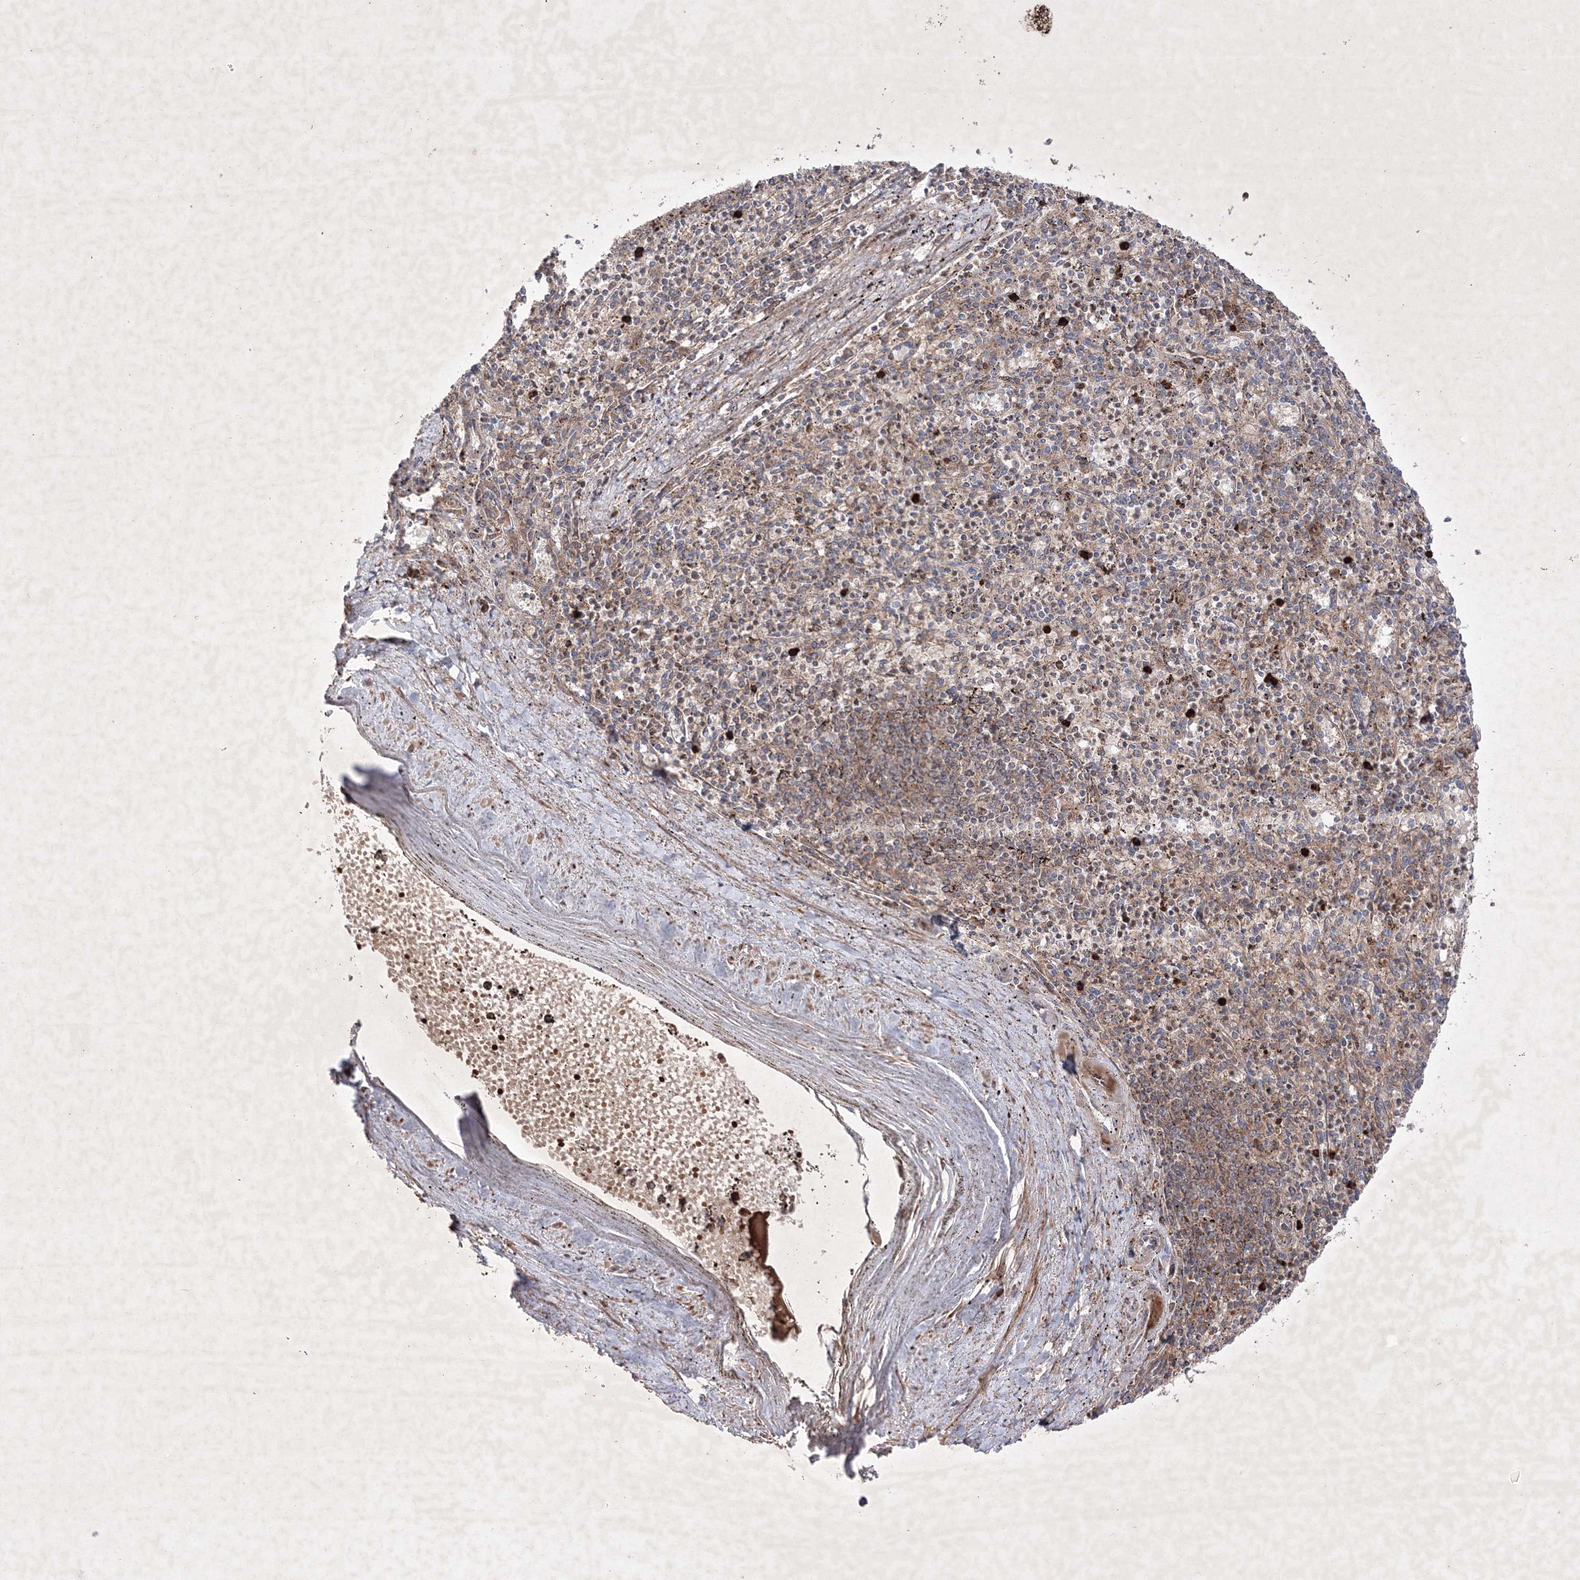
{"staining": {"intensity": "moderate", "quantity": "25%-75%", "location": "cytoplasmic/membranous"}, "tissue": "spleen", "cell_type": "Cells in red pulp", "image_type": "normal", "snomed": [{"axis": "morphology", "description": "Normal tissue, NOS"}, {"axis": "topography", "description": "Spleen"}], "caption": "This is a photomicrograph of immunohistochemistry (IHC) staining of normal spleen, which shows moderate staining in the cytoplasmic/membranous of cells in red pulp.", "gene": "OPA1", "patient": {"sex": "male", "age": 72}}